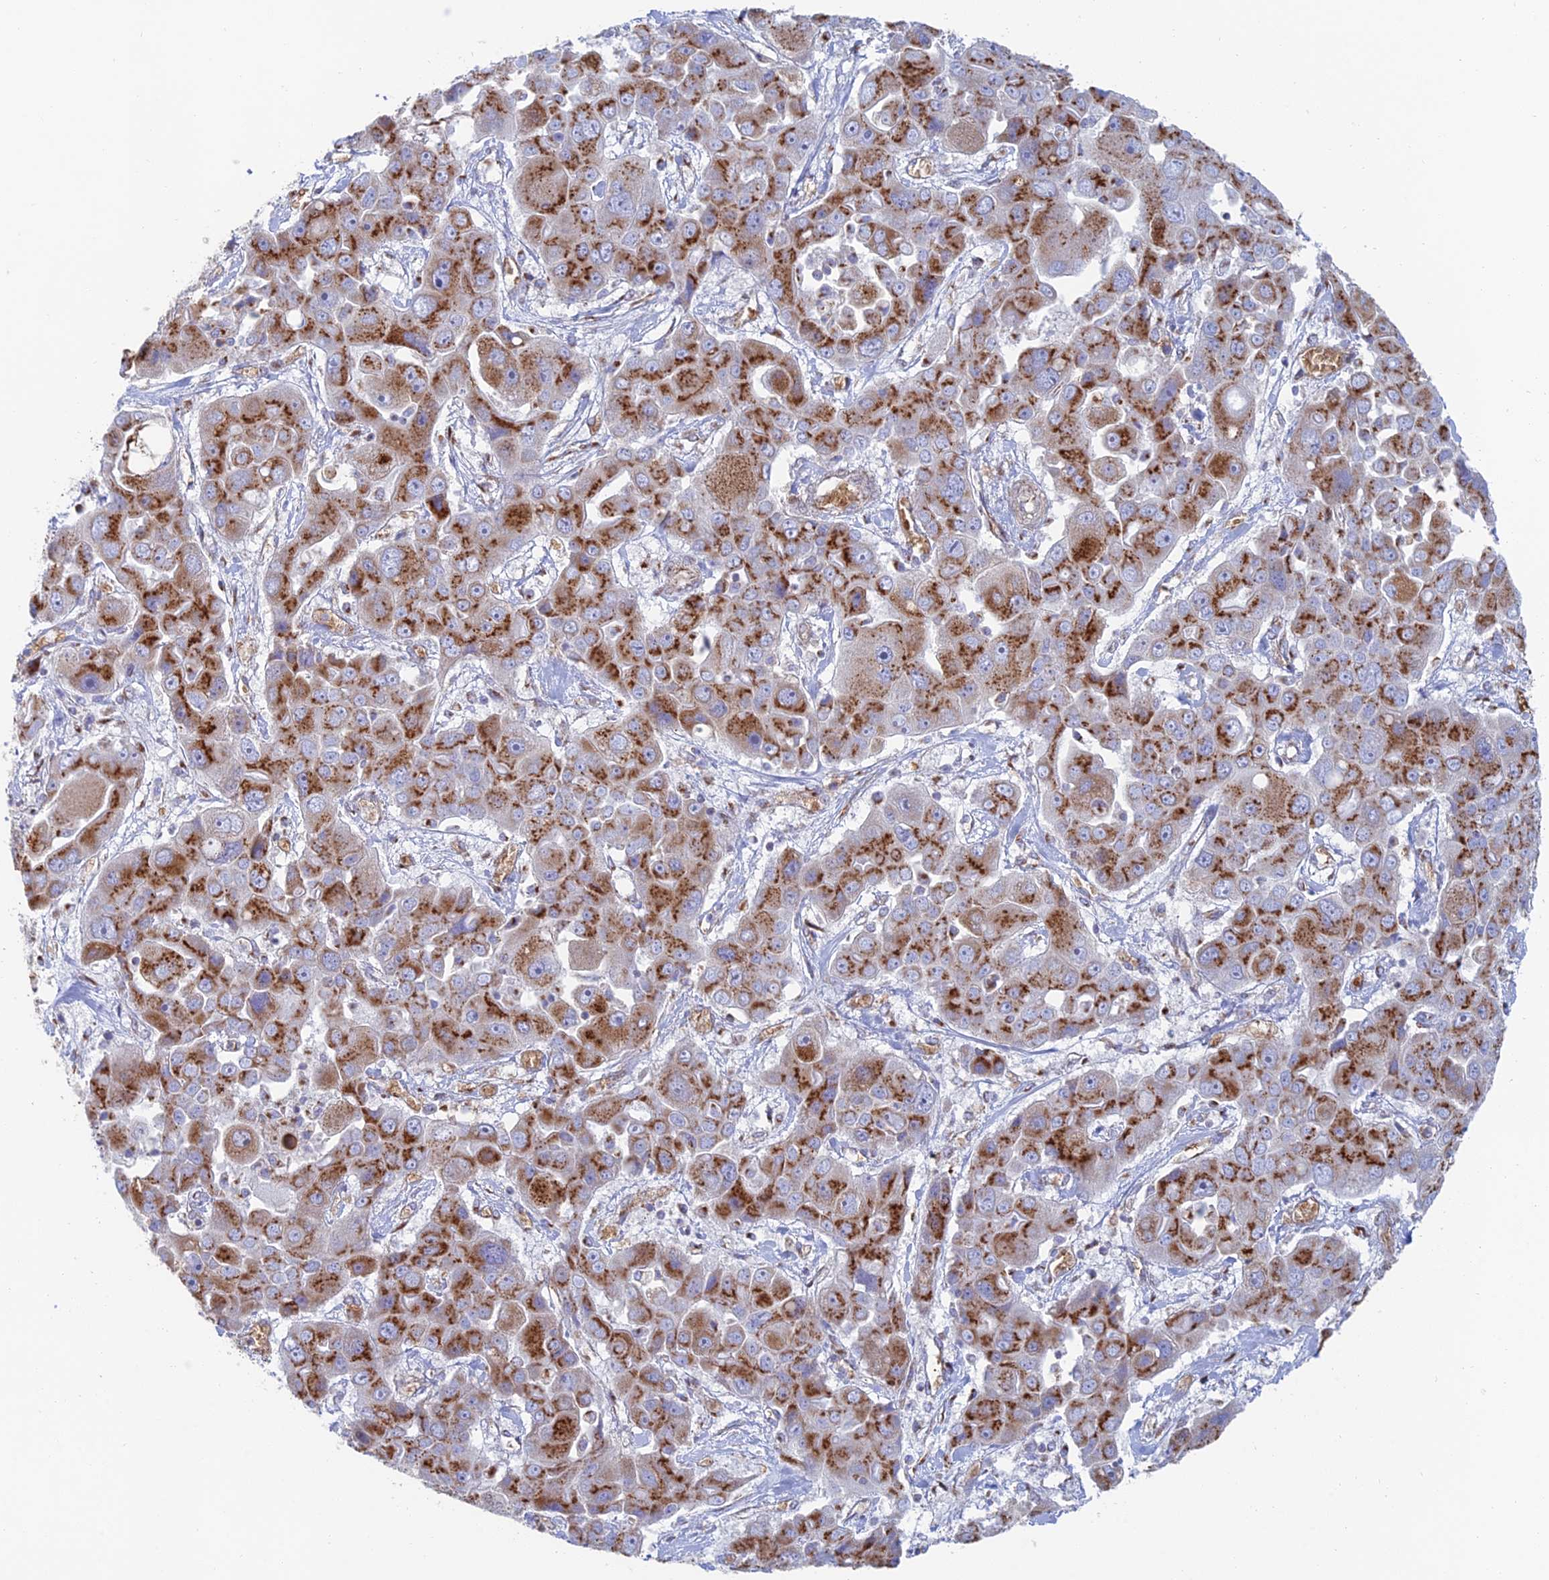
{"staining": {"intensity": "moderate", "quantity": ">75%", "location": "cytoplasmic/membranous"}, "tissue": "liver cancer", "cell_type": "Tumor cells", "image_type": "cancer", "snomed": [{"axis": "morphology", "description": "Cholangiocarcinoma"}, {"axis": "topography", "description": "Liver"}], "caption": "About >75% of tumor cells in cholangiocarcinoma (liver) show moderate cytoplasmic/membranous protein expression as visualized by brown immunohistochemical staining.", "gene": "HS2ST1", "patient": {"sex": "male", "age": 67}}